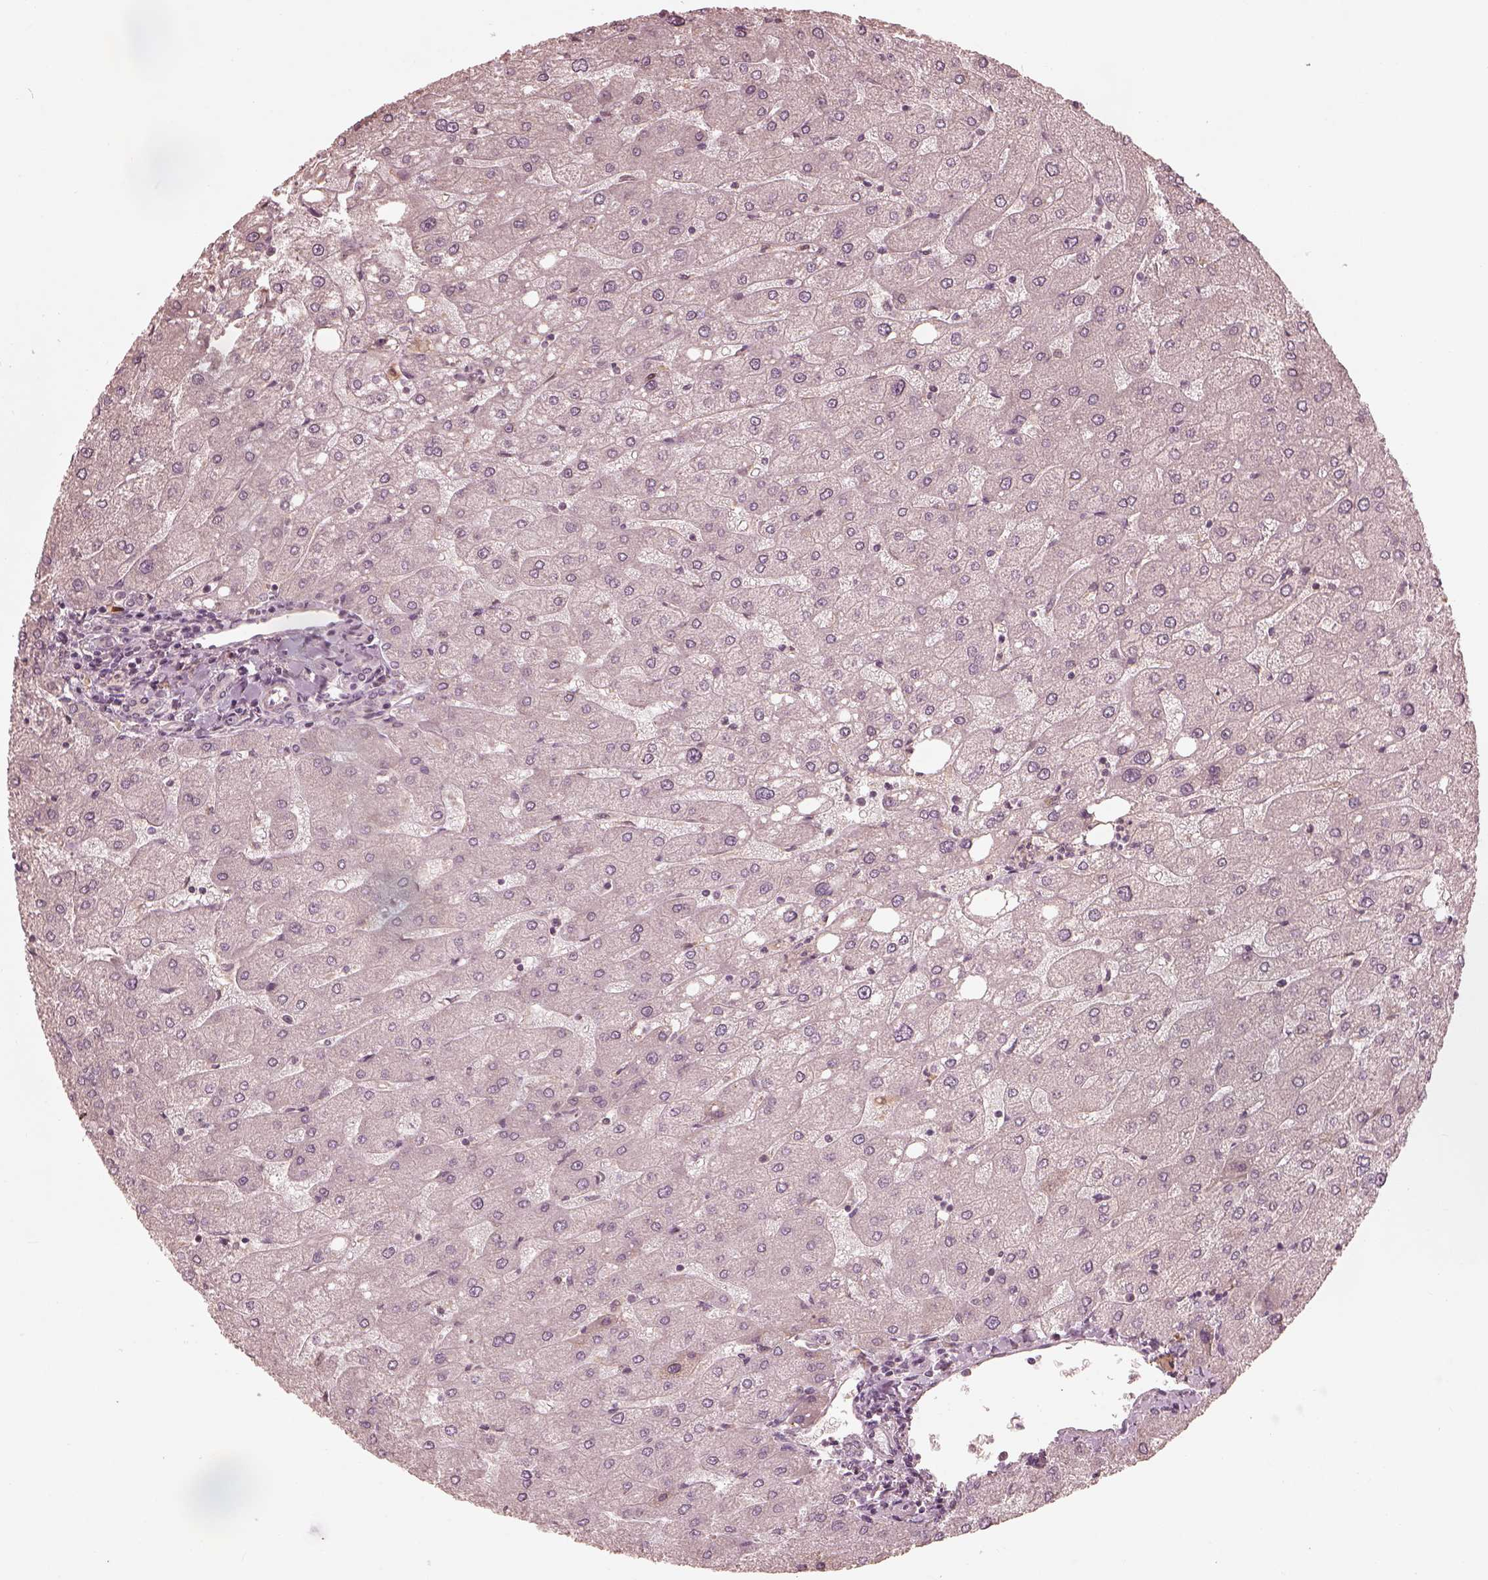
{"staining": {"intensity": "negative", "quantity": "none", "location": "none"}, "tissue": "liver", "cell_type": "Cholangiocytes", "image_type": "normal", "snomed": [{"axis": "morphology", "description": "Normal tissue, NOS"}, {"axis": "topography", "description": "Liver"}], "caption": "IHC of normal liver reveals no positivity in cholangiocytes. The staining was performed using DAB (3,3'-diaminobenzidine) to visualize the protein expression in brown, while the nuclei were stained in blue with hematoxylin (Magnification: 20x).", "gene": "CALR3", "patient": {"sex": "male", "age": 67}}